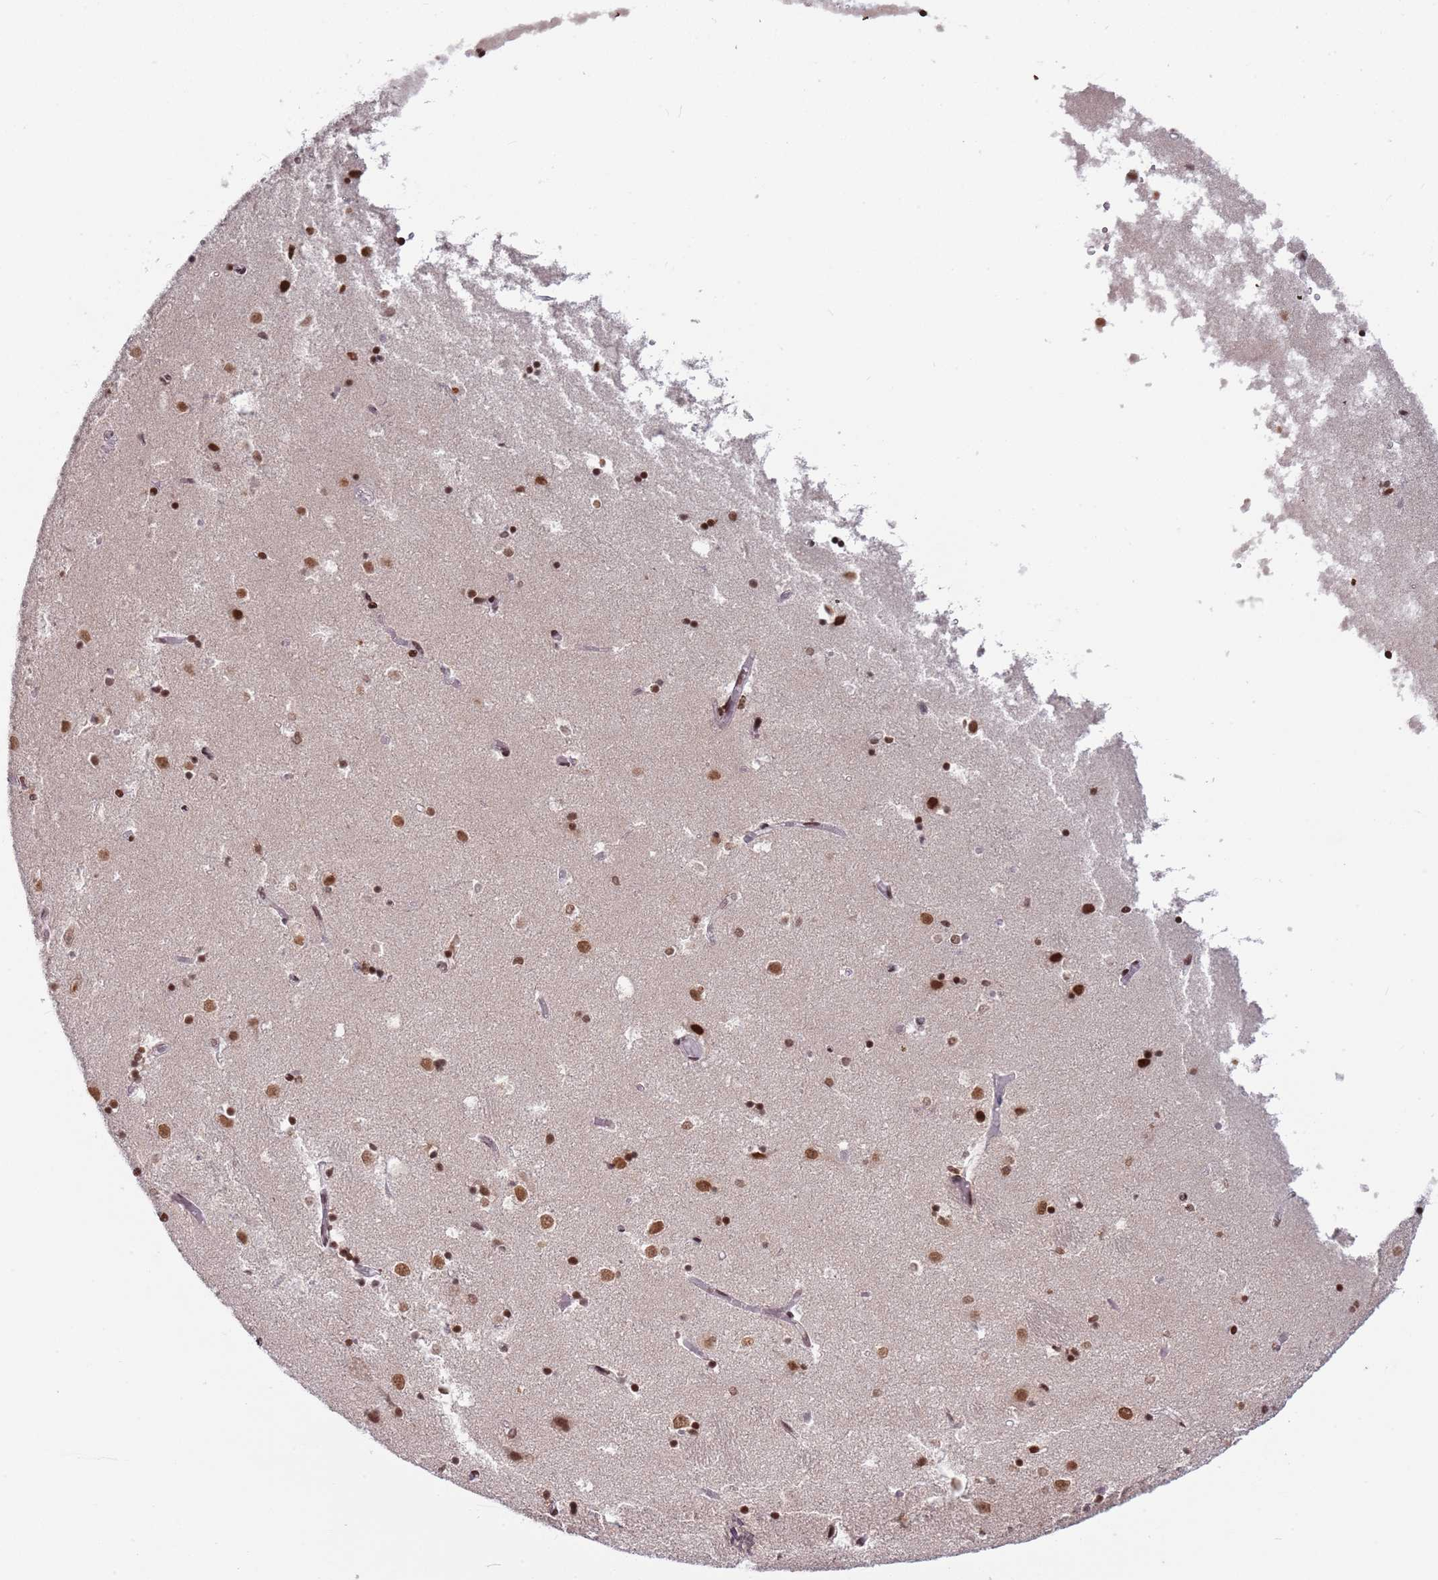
{"staining": {"intensity": "moderate", "quantity": "25%-75%", "location": "nuclear"}, "tissue": "caudate", "cell_type": "Glial cells", "image_type": "normal", "snomed": [{"axis": "morphology", "description": "Normal tissue, NOS"}, {"axis": "topography", "description": "Lateral ventricle wall"}], "caption": "Immunohistochemistry (IHC) of normal human caudate exhibits medium levels of moderate nuclear positivity in approximately 25%-75% of glial cells.", "gene": "SH3RF3", "patient": {"sex": "female", "age": 52}}